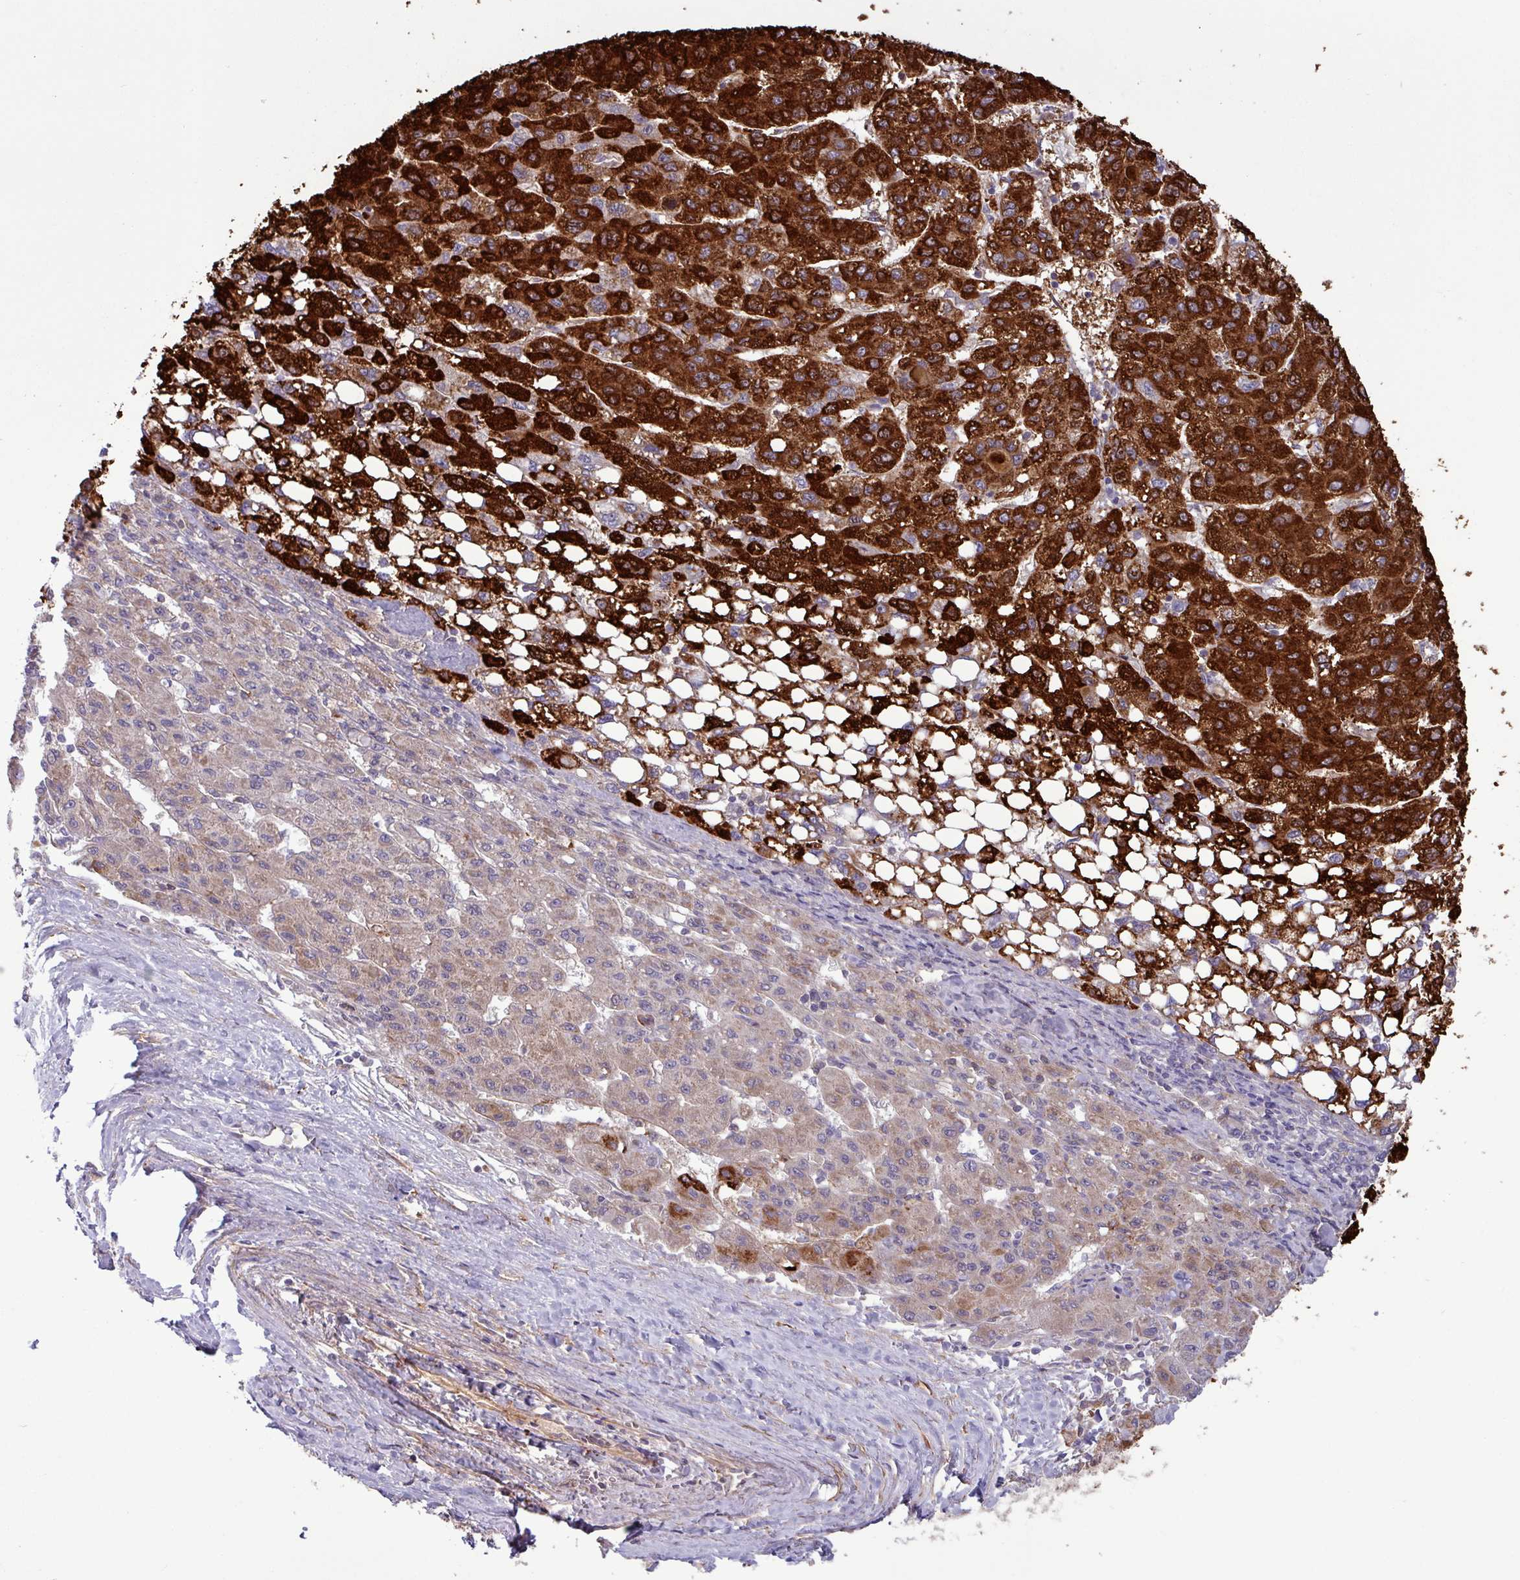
{"staining": {"intensity": "strong", "quantity": "25%-75%", "location": "cytoplasmic/membranous"}, "tissue": "liver cancer", "cell_type": "Tumor cells", "image_type": "cancer", "snomed": [{"axis": "morphology", "description": "Carcinoma, Hepatocellular, NOS"}, {"axis": "topography", "description": "Liver"}], "caption": "Strong cytoplasmic/membranous protein expression is present in approximately 25%-75% of tumor cells in liver cancer.", "gene": "PCED1A", "patient": {"sex": "female", "age": 82}}